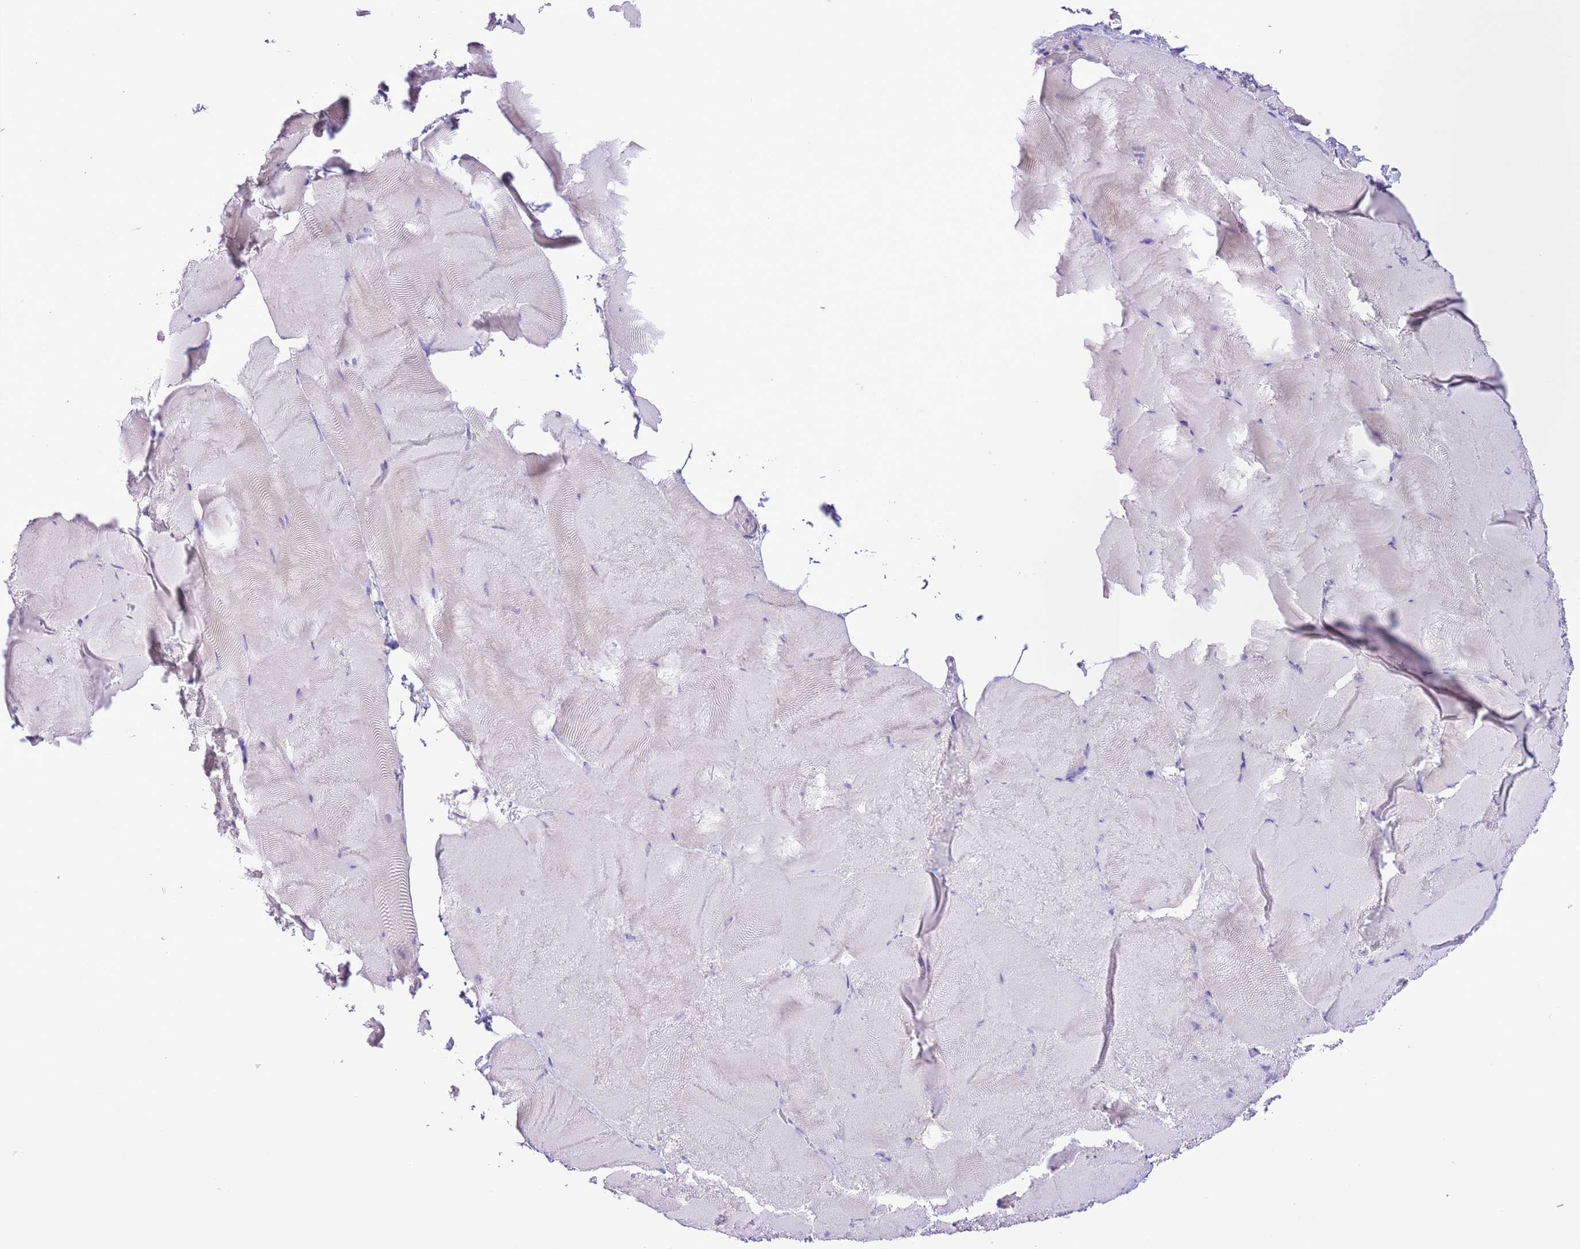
{"staining": {"intensity": "negative", "quantity": "none", "location": "none"}, "tissue": "skeletal muscle", "cell_type": "Myocytes", "image_type": "normal", "snomed": [{"axis": "morphology", "description": "Normal tissue, NOS"}, {"axis": "topography", "description": "Skeletal muscle"}], "caption": "This is an immunohistochemistry micrograph of normal skeletal muscle. There is no expression in myocytes.", "gene": "ZNF697", "patient": {"sex": "female", "age": 64}}